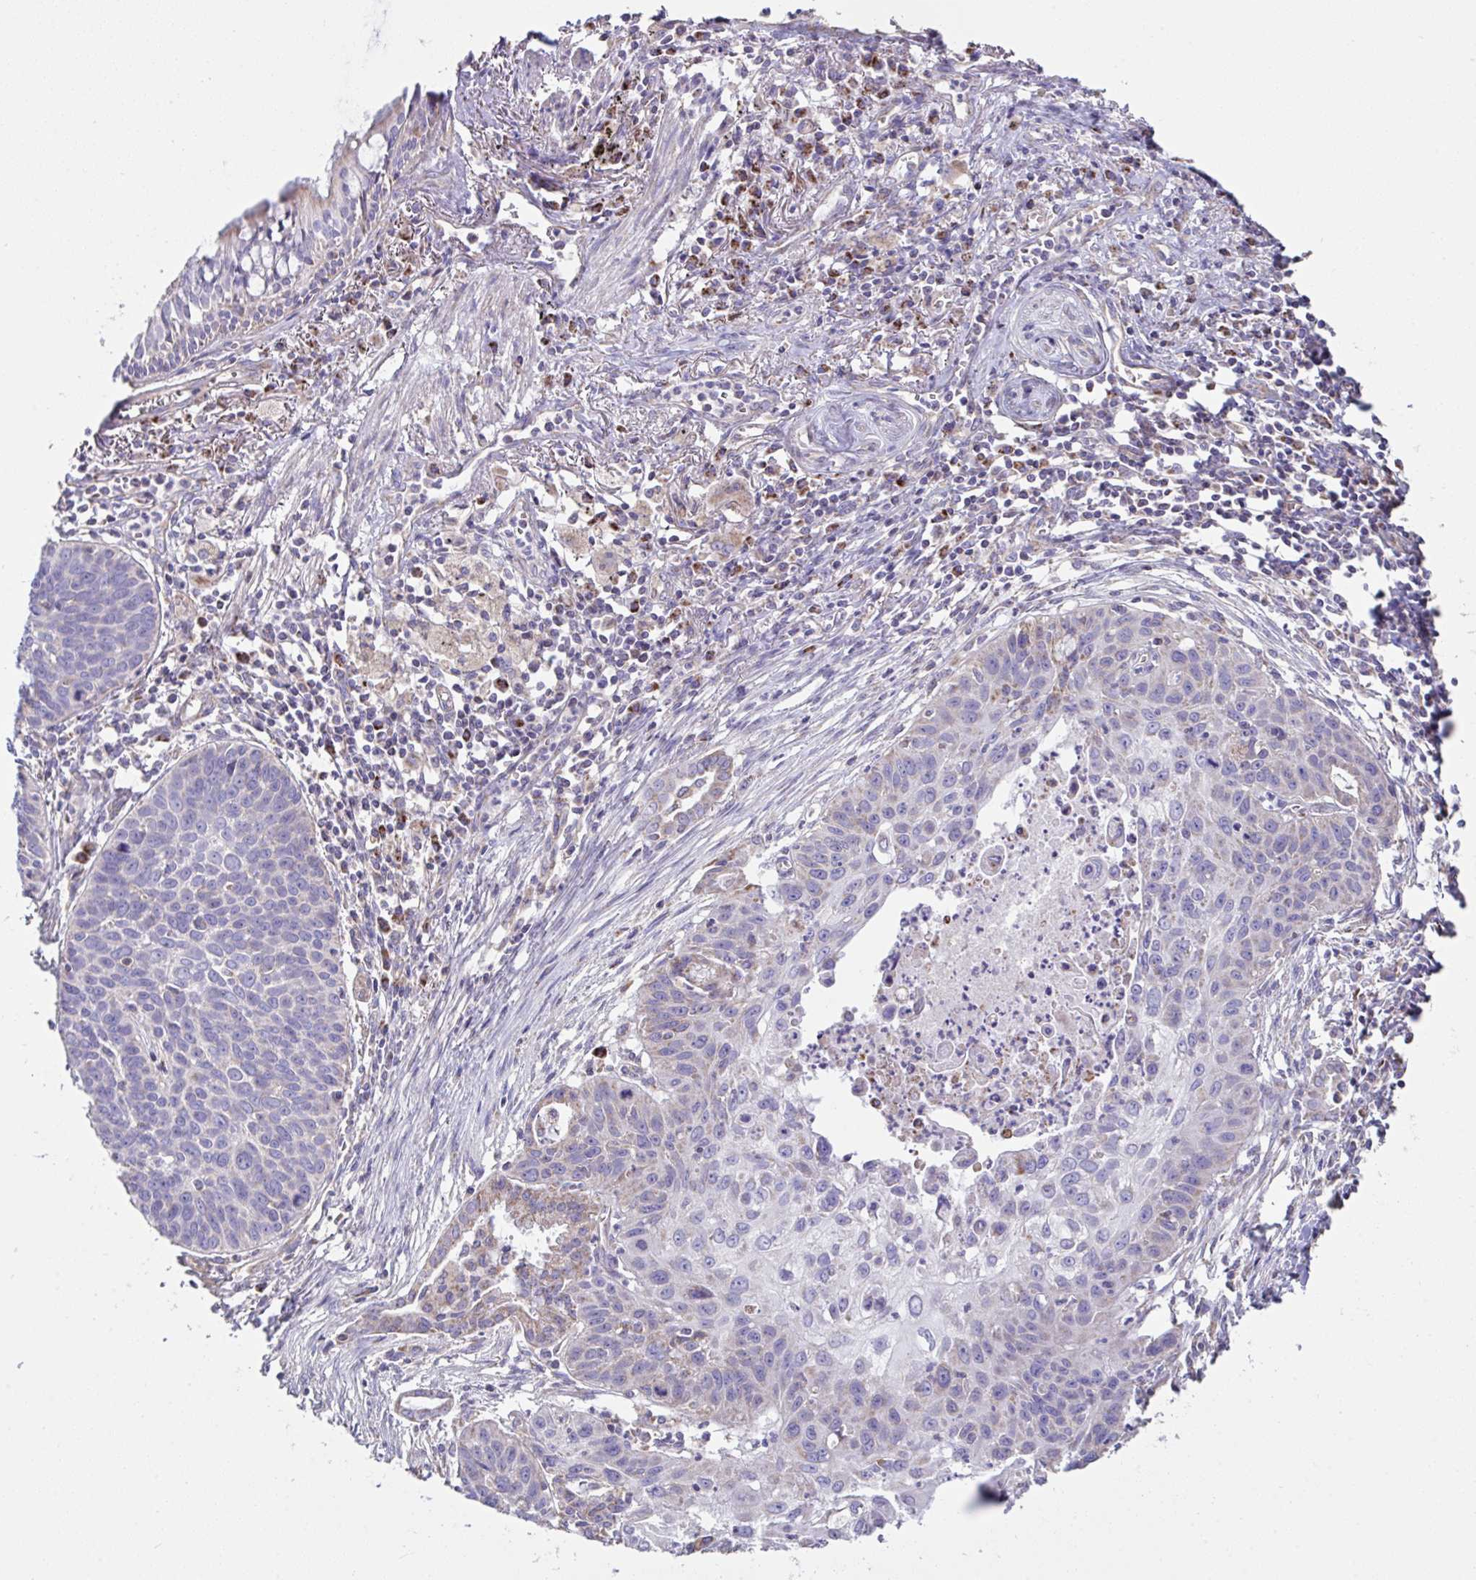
{"staining": {"intensity": "negative", "quantity": "none", "location": "none"}, "tissue": "lung cancer", "cell_type": "Tumor cells", "image_type": "cancer", "snomed": [{"axis": "morphology", "description": "Squamous cell carcinoma, NOS"}, {"axis": "topography", "description": "Lung"}], "caption": "A photomicrograph of squamous cell carcinoma (lung) stained for a protein reveals no brown staining in tumor cells.", "gene": "DOK7", "patient": {"sex": "male", "age": 71}}